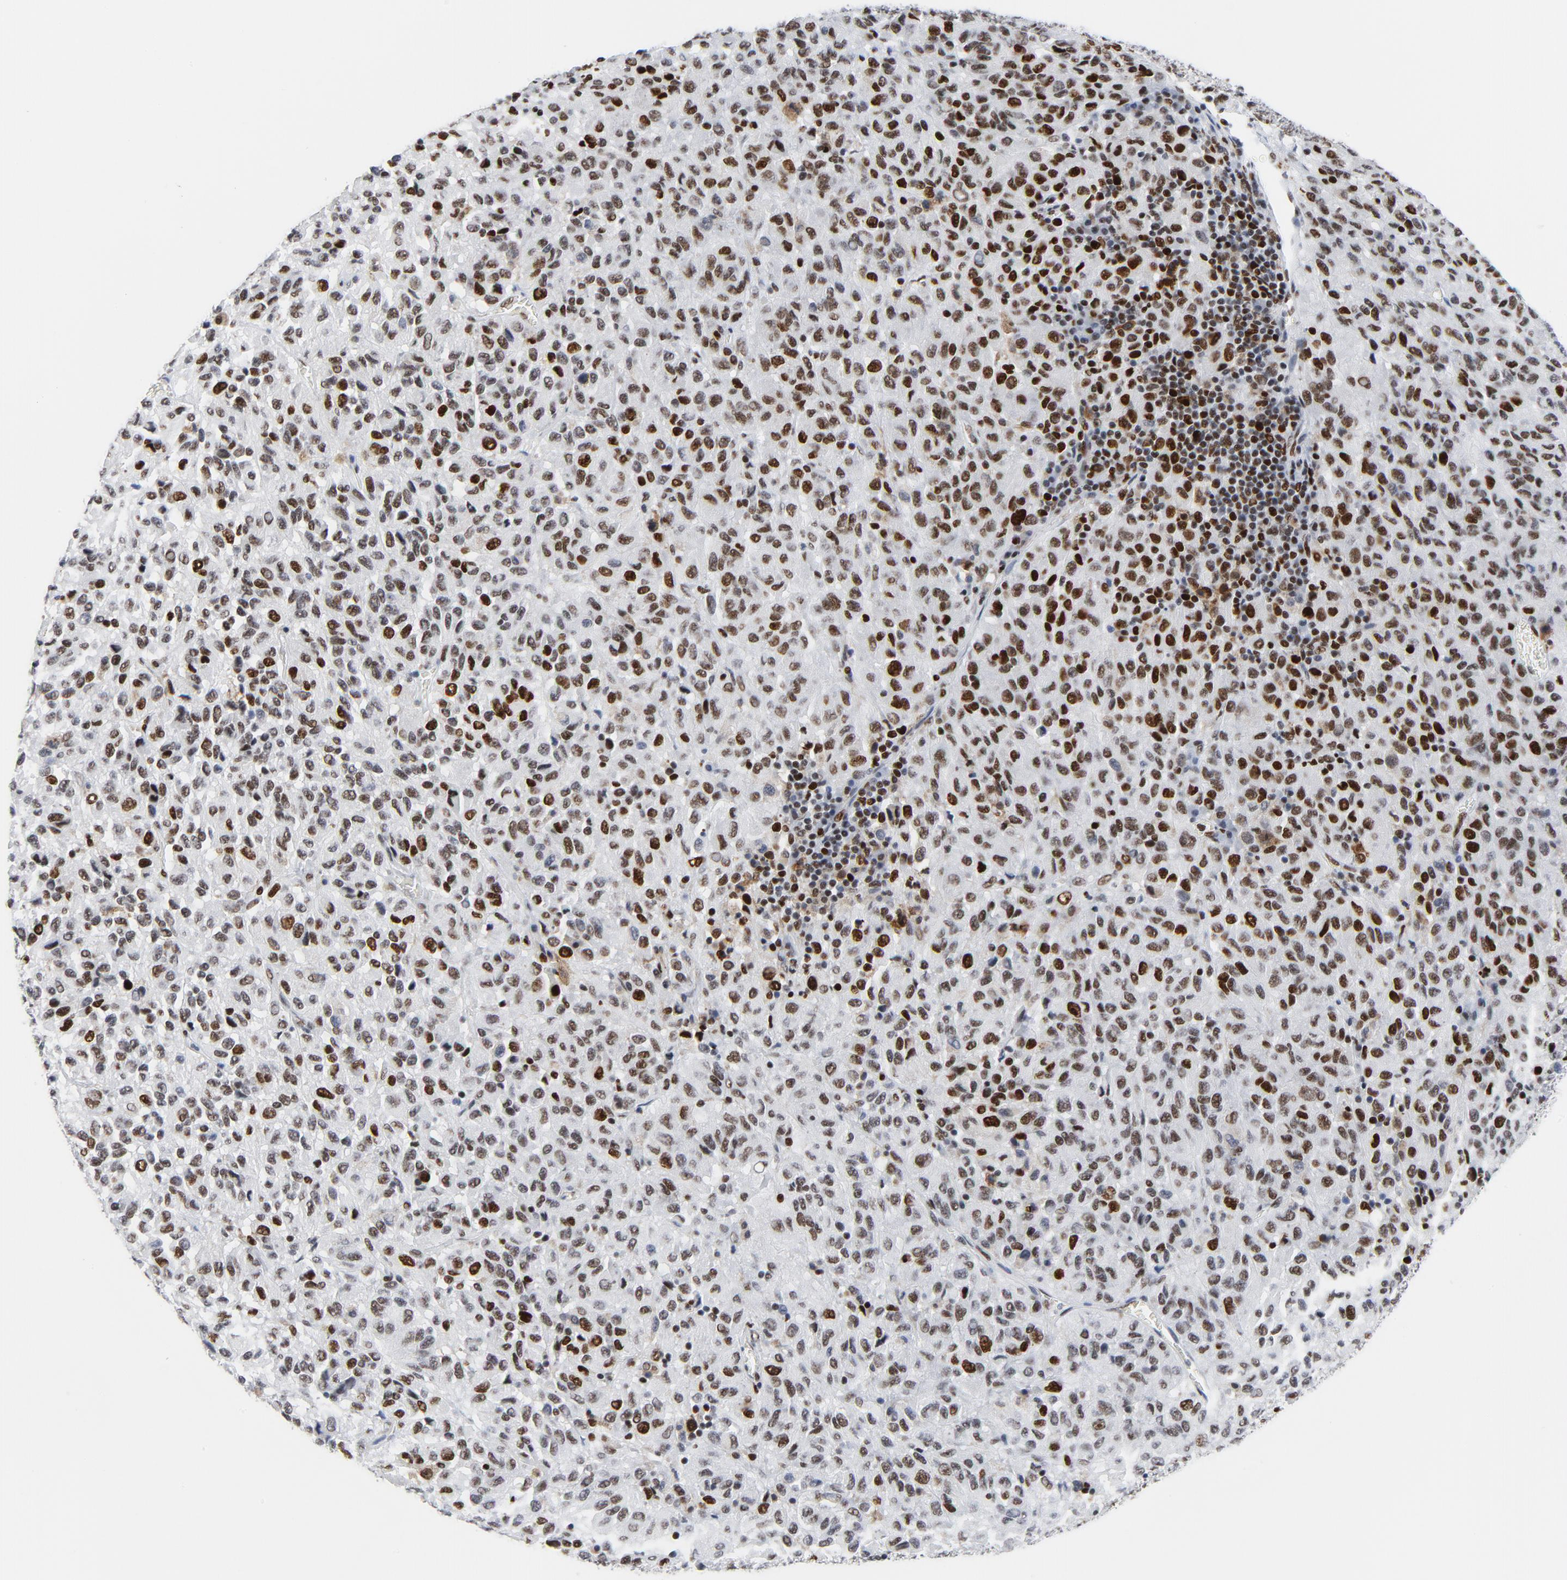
{"staining": {"intensity": "strong", "quantity": ">75%", "location": "nuclear"}, "tissue": "melanoma", "cell_type": "Tumor cells", "image_type": "cancer", "snomed": [{"axis": "morphology", "description": "Malignant melanoma, Metastatic site"}, {"axis": "topography", "description": "Lung"}], "caption": "Malignant melanoma (metastatic site) stained for a protein demonstrates strong nuclear positivity in tumor cells.", "gene": "POLD1", "patient": {"sex": "male", "age": 64}}